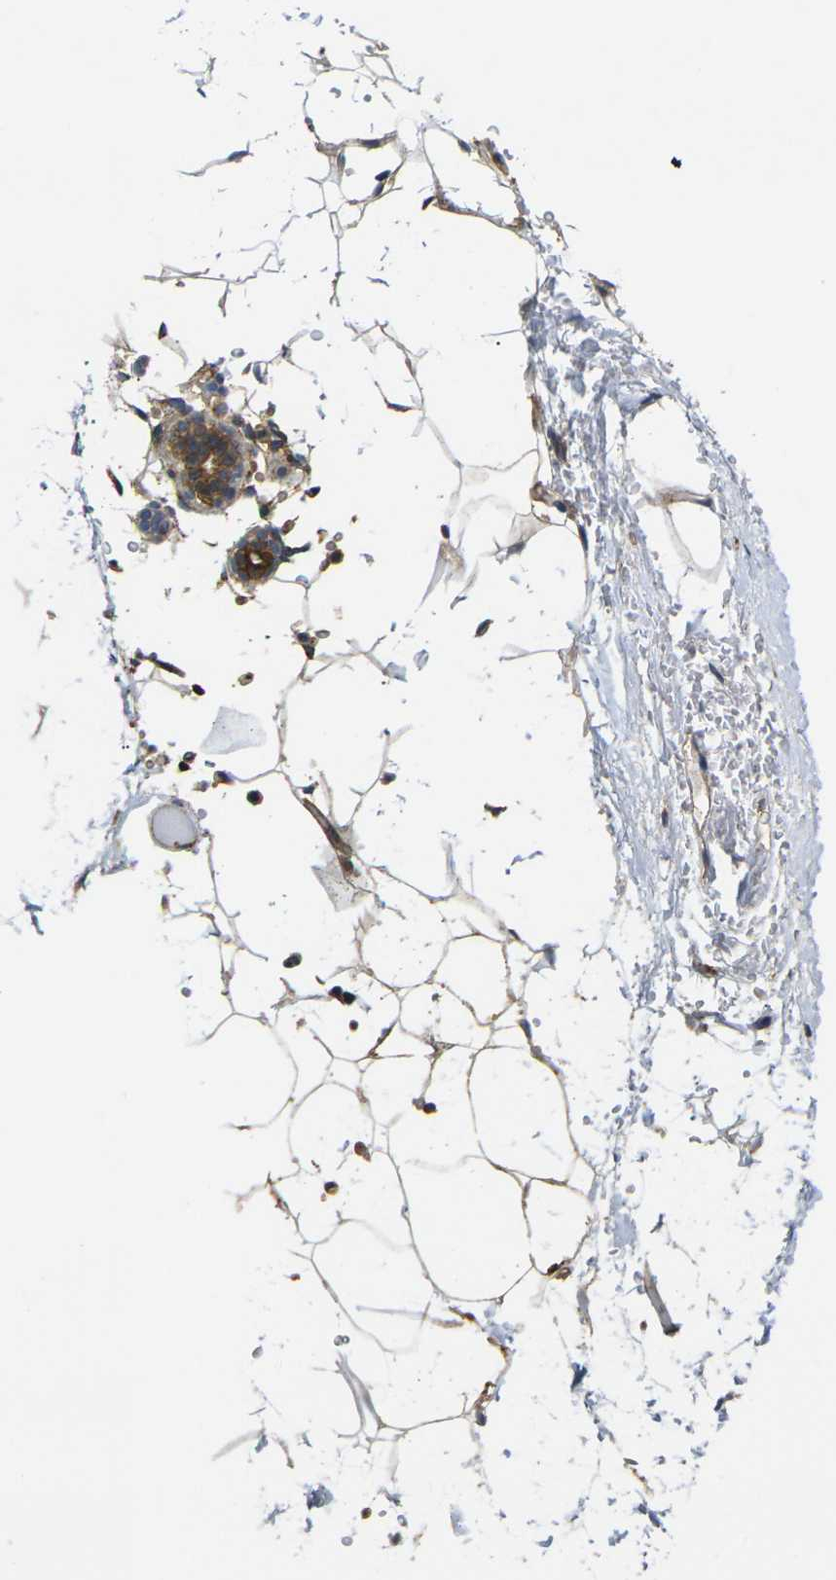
{"staining": {"intensity": "weak", "quantity": ">75%", "location": "cytoplasmic/membranous"}, "tissue": "adipose tissue", "cell_type": "Adipocytes", "image_type": "normal", "snomed": [{"axis": "morphology", "description": "Normal tissue, NOS"}, {"axis": "topography", "description": "Breast"}, {"axis": "topography", "description": "Soft tissue"}], "caption": "A brown stain shows weak cytoplasmic/membranous expression of a protein in adipocytes of benign adipose tissue.", "gene": "ECE1", "patient": {"sex": "female", "age": 75}}